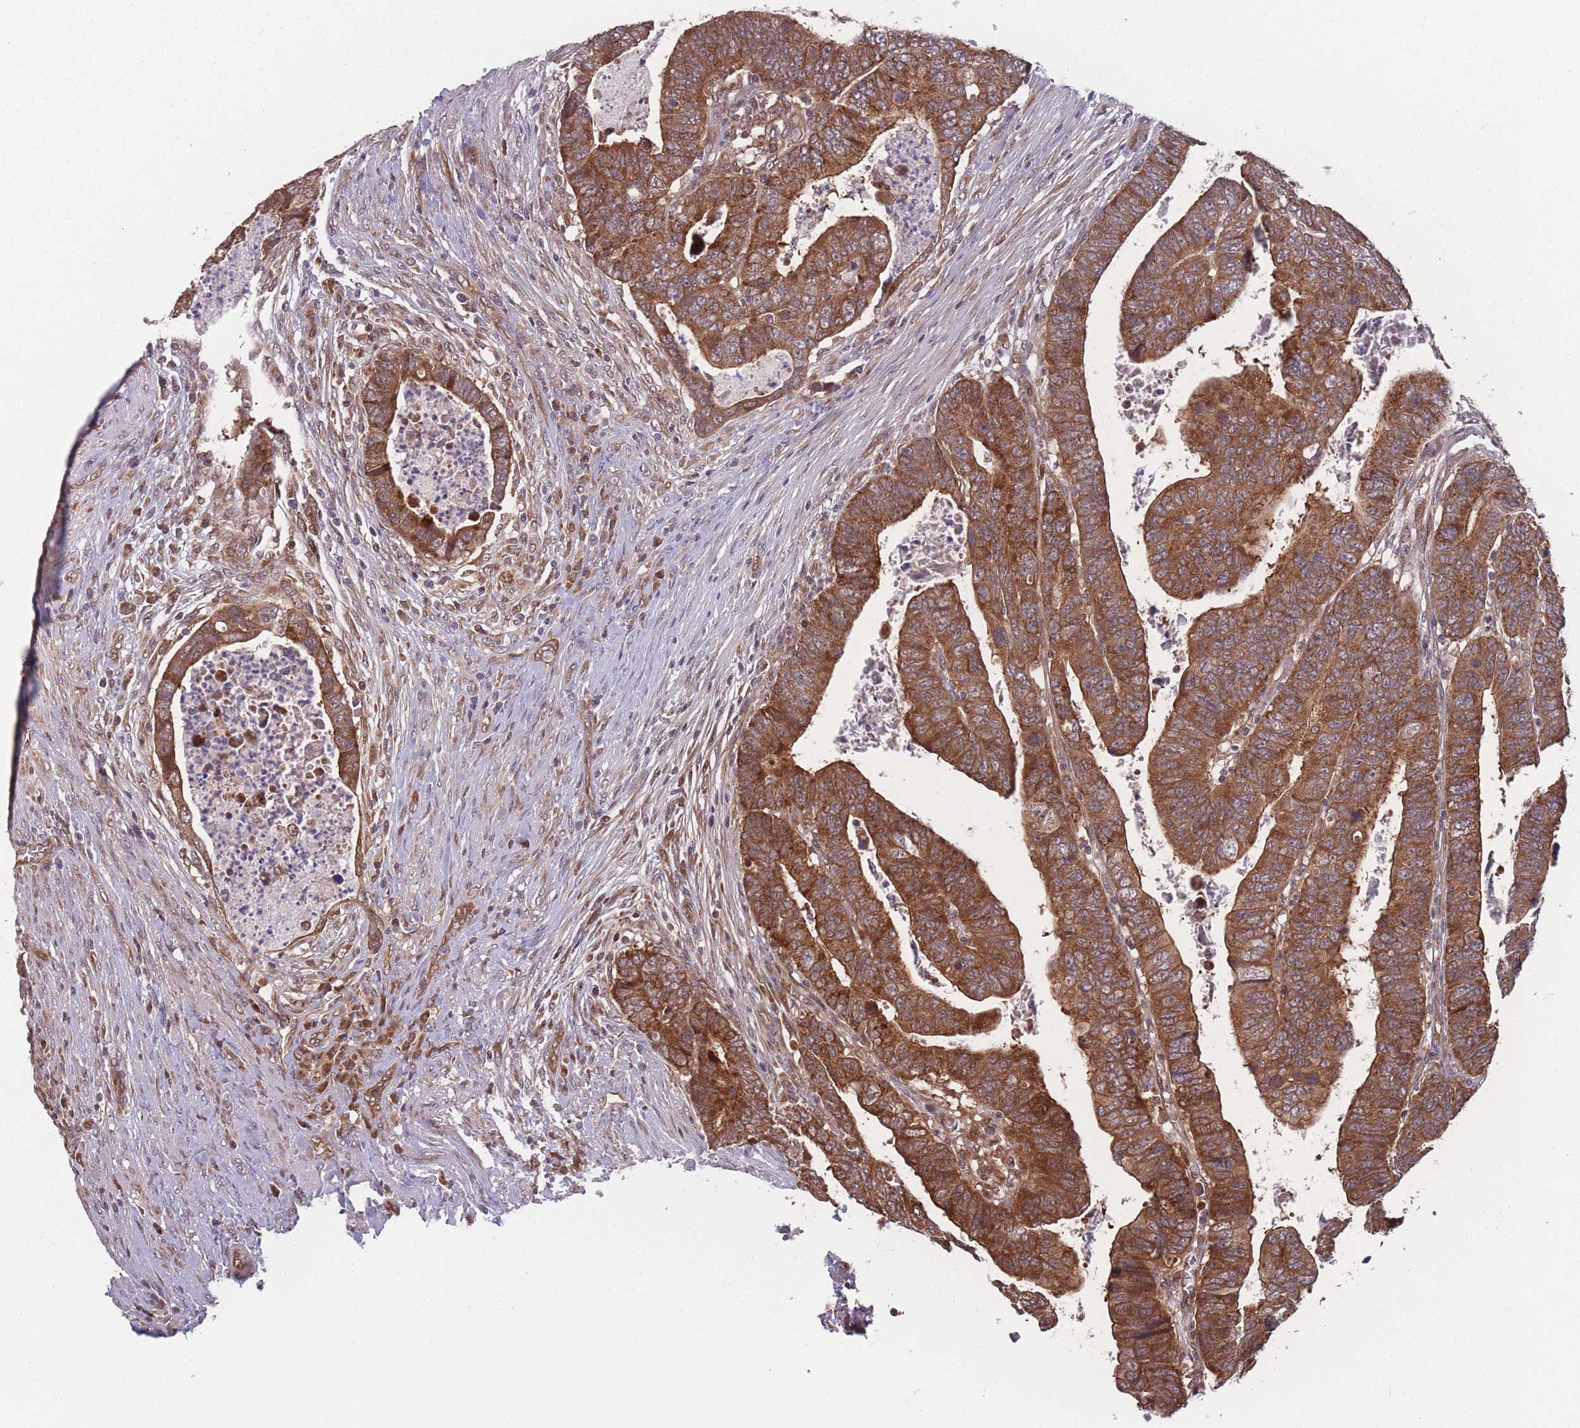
{"staining": {"intensity": "strong", "quantity": ">75%", "location": "cytoplasmic/membranous"}, "tissue": "colorectal cancer", "cell_type": "Tumor cells", "image_type": "cancer", "snomed": [{"axis": "morphology", "description": "Normal tissue, NOS"}, {"axis": "morphology", "description": "Adenocarcinoma, NOS"}, {"axis": "topography", "description": "Rectum"}], "caption": "High-power microscopy captured an immunohistochemistry histopathology image of colorectal adenocarcinoma, revealing strong cytoplasmic/membranous staining in about >75% of tumor cells.", "gene": "RPS18", "patient": {"sex": "female", "age": 65}}